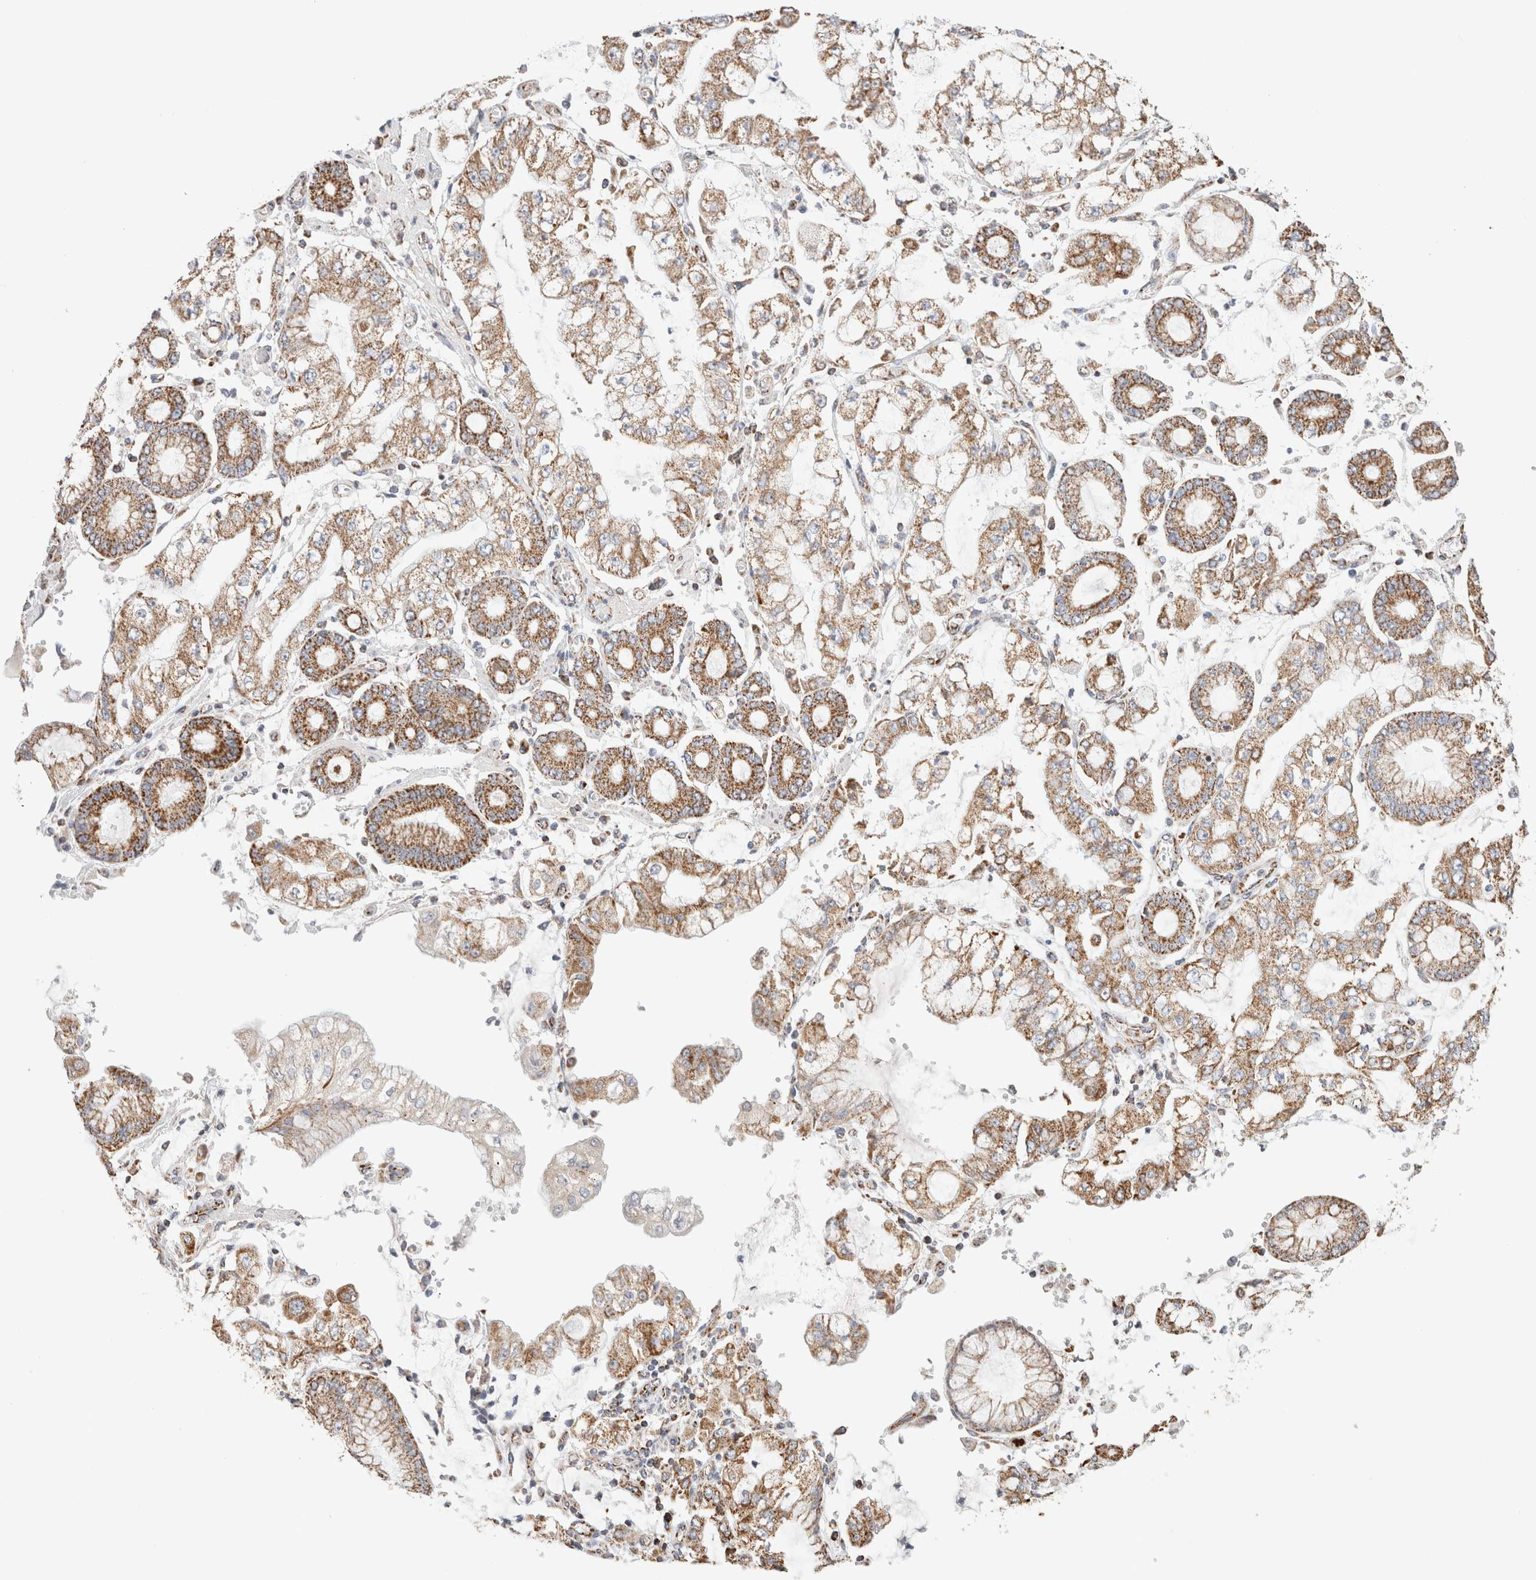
{"staining": {"intensity": "moderate", "quantity": ">75%", "location": "cytoplasmic/membranous"}, "tissue": "stomach cancer", "cell_type": "Tumor cells", "image_type": "cancer", "snomed": [{"axis": "morphology", "description": "Adenocarcinoma, NOS"}, {"axis": "topography", "description": "Stomach"}], "caption": "A medium amount of moderate cytoplasmic/membranous positivity is identified in approximately >75% of tumor cells in adenocarcinoma (stomach) tissue. Using DAB (3,3'-diaminobenzidine) (brown) and hematoxylin (blue) stains, captured at high magnification using brightfield microscopy.", "gene": "C1QBP", "patient": {"sex": "male", "age": 76}}